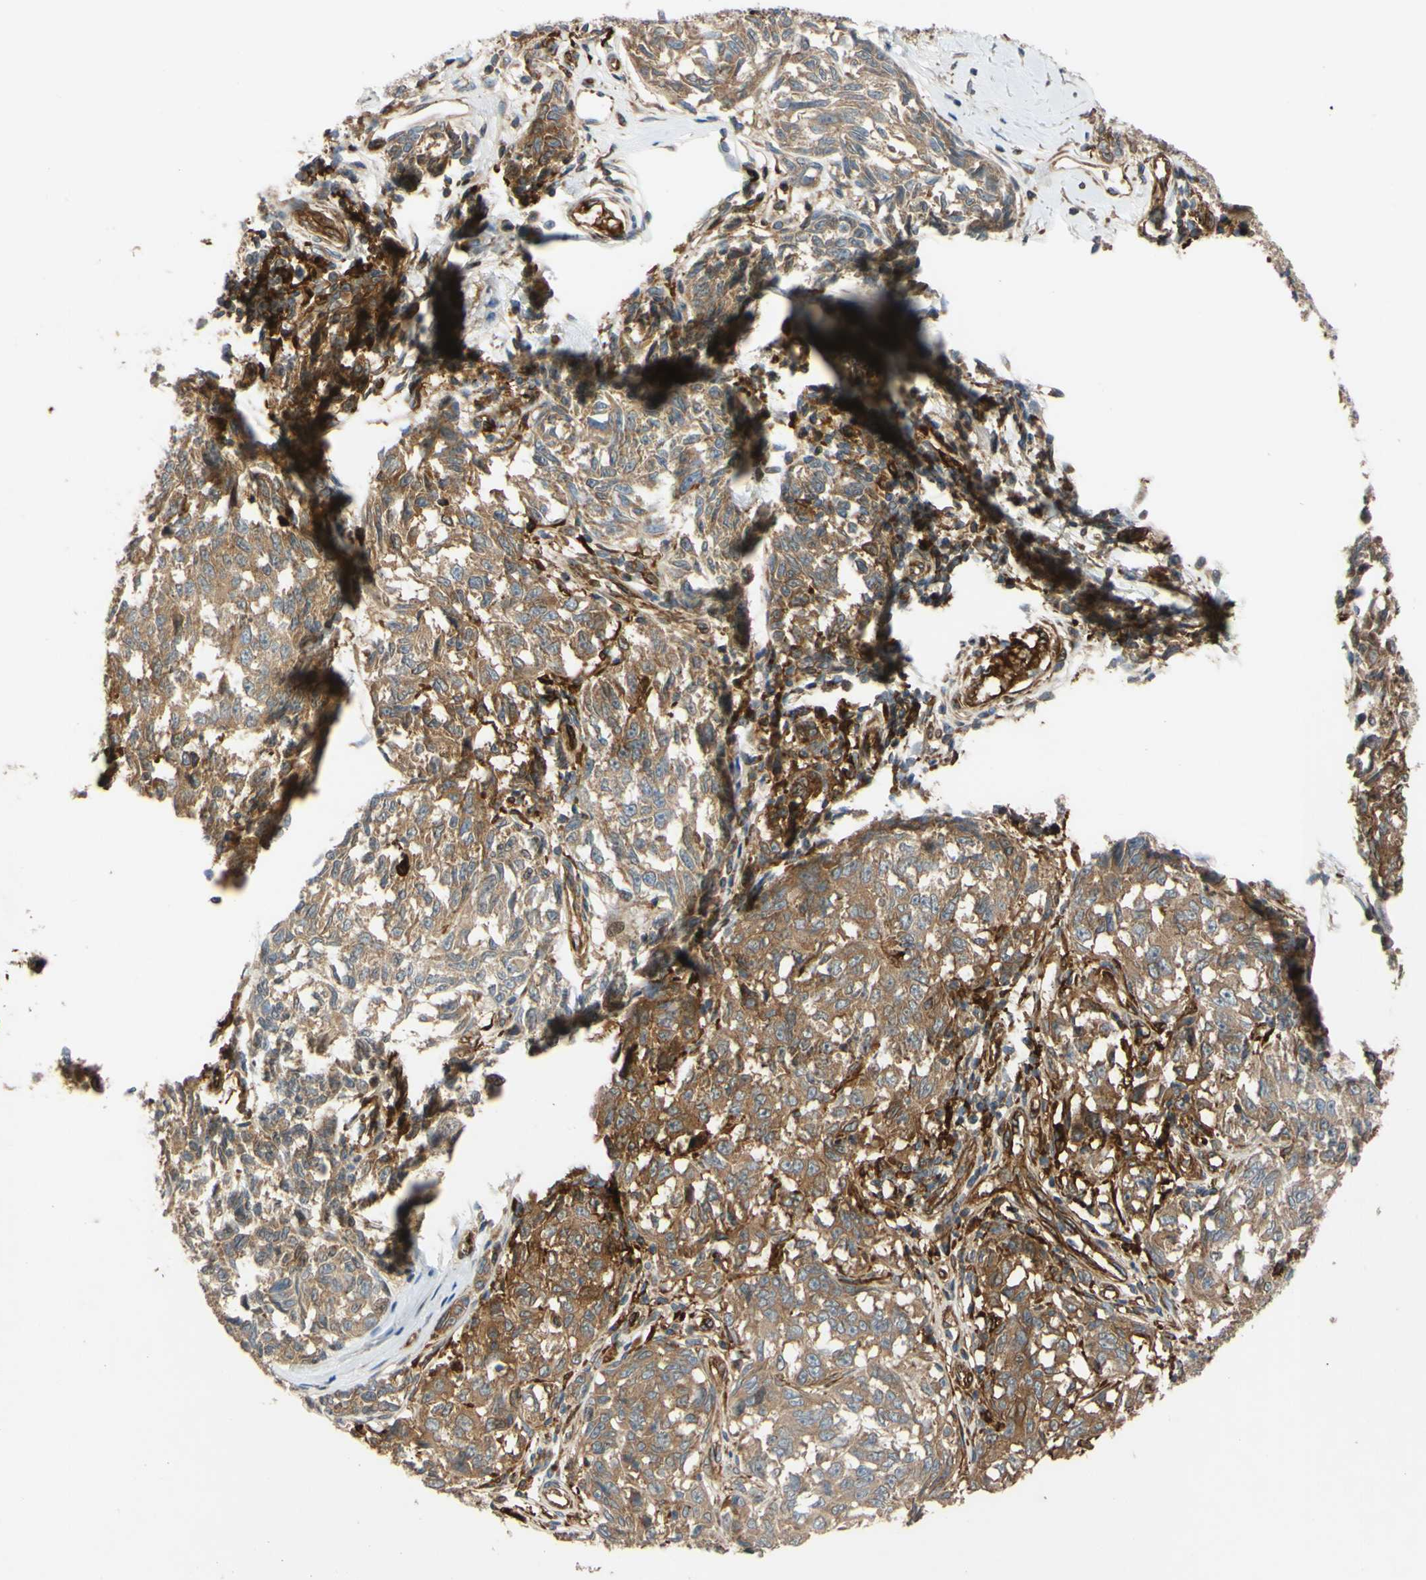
{"staining": {"intensity": "moderate", "quantity": ">75%", "location": "cytoplasmic/membranous"}, "tissue": "melanoma", "cell_type": "Tumor cells", "image_type": "cancer", "snomed": [{"axis": "morphology", "description": "Malignant melanoma, NOS"}, {"axis": "topography", "description": "Skin"}], "caption": "A photomicrograph of malignant melanoma stained for a protein shows moderate cytoplasmic/membranous brown staining in tumor cells. Immunohistochemistry stains the protein in brown and the nuclei are stained blue.", "gene": "SPTLC1", "patient": {"sex": "female", "age": 64}}